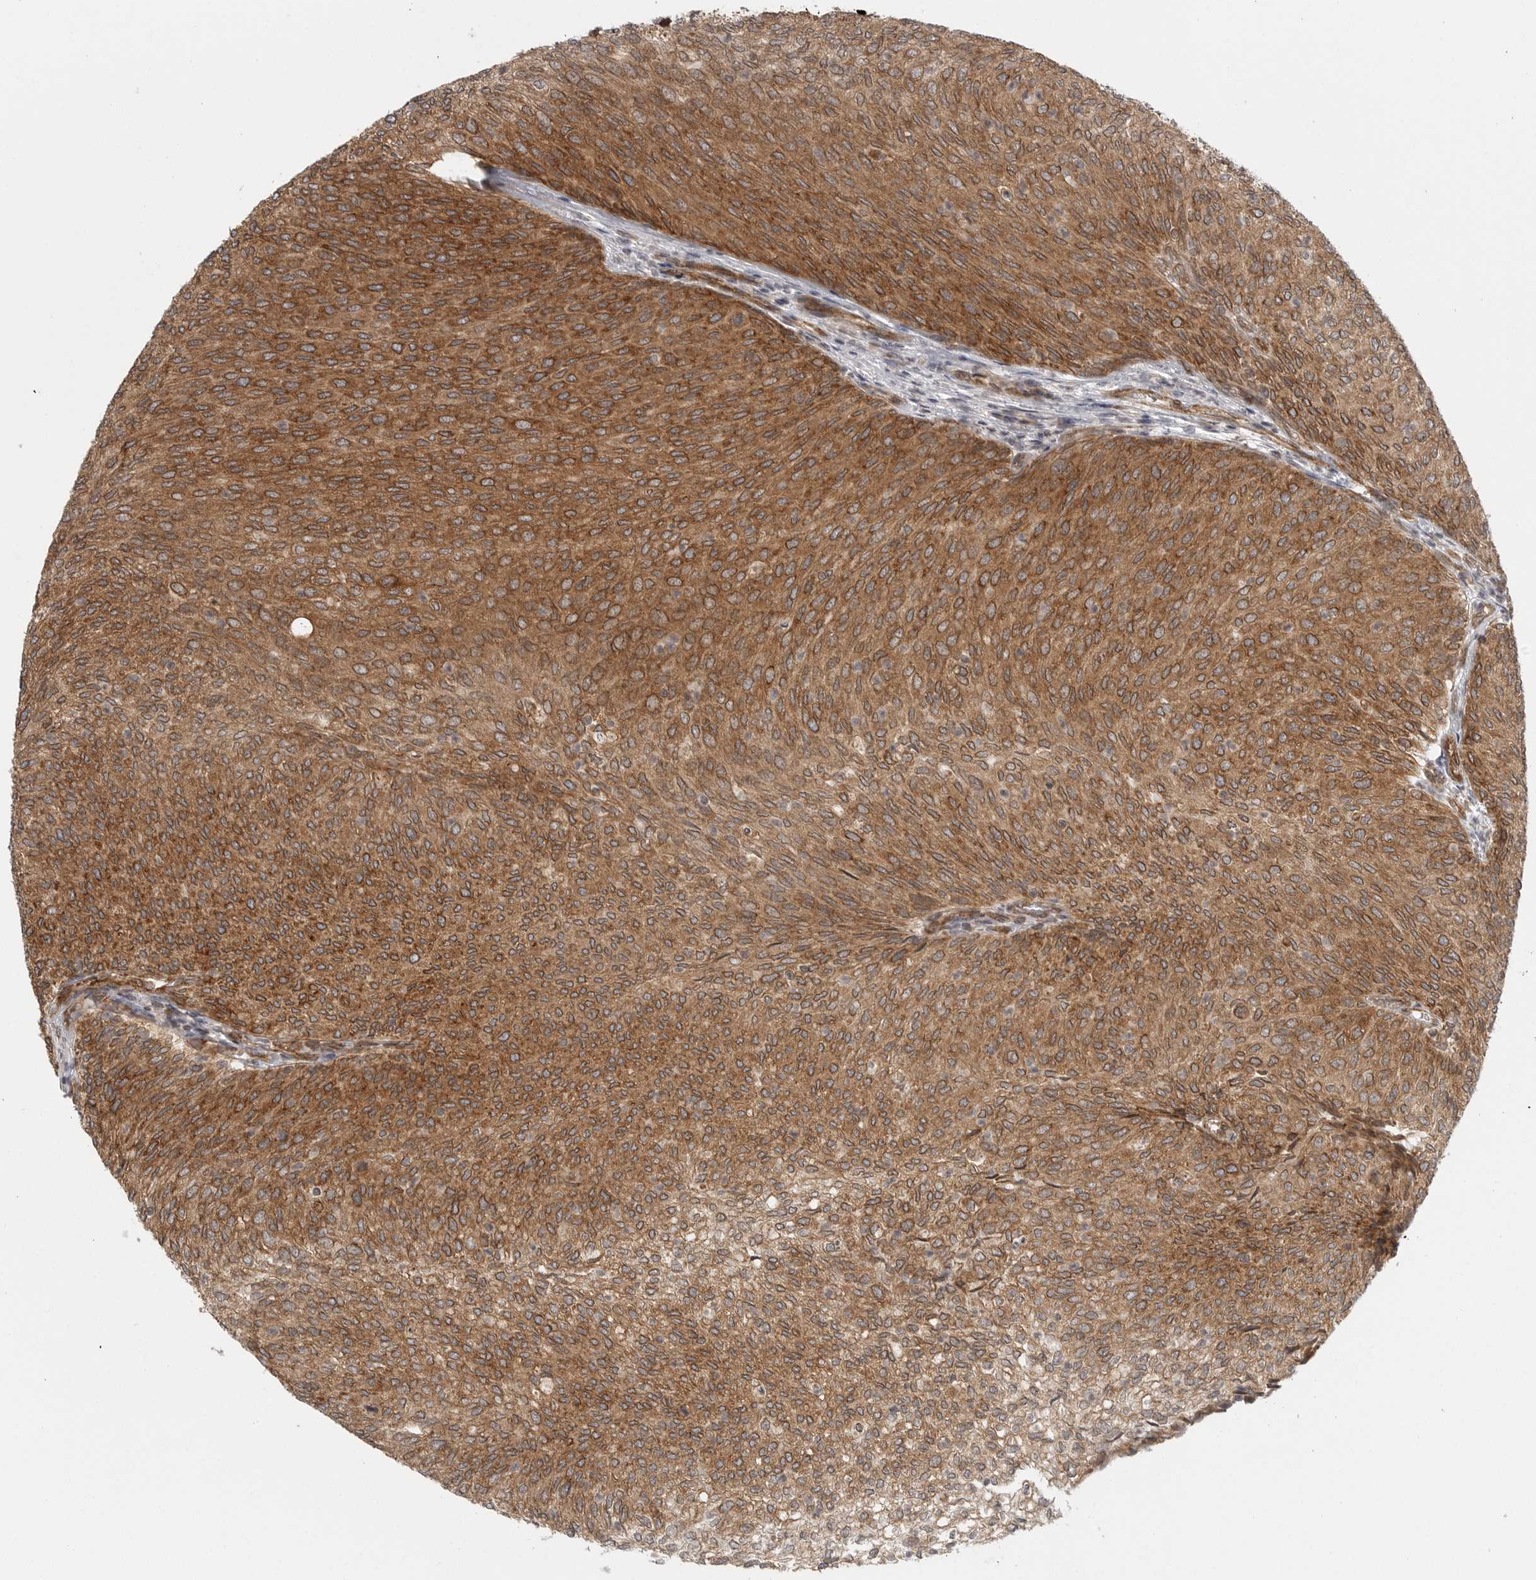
{"staining": {"intensity": "moderate", "quantity": ">75%", "location": "cytoplasmic/membranous"}, "tissue": "urothelial cancer", "cell_type": "Tumor cells", "image_type": "cancer", "snomed": [{"axis": "morphology", "description": "Urothelial carcinoma, Low grade"}, {"axis": "topography", "description": "Urinary bladder"}], "caption": "Immunohistochemical staining of low-grade urothelial carcinoma reveals moderate cytoplasmic/membranous protein staining in about >75% of tumor cells. (Brightfield microscopy of DAB IHC at high magnification).", "gene": "CERS2", "patient": {"sex": "female", "age": 79}}